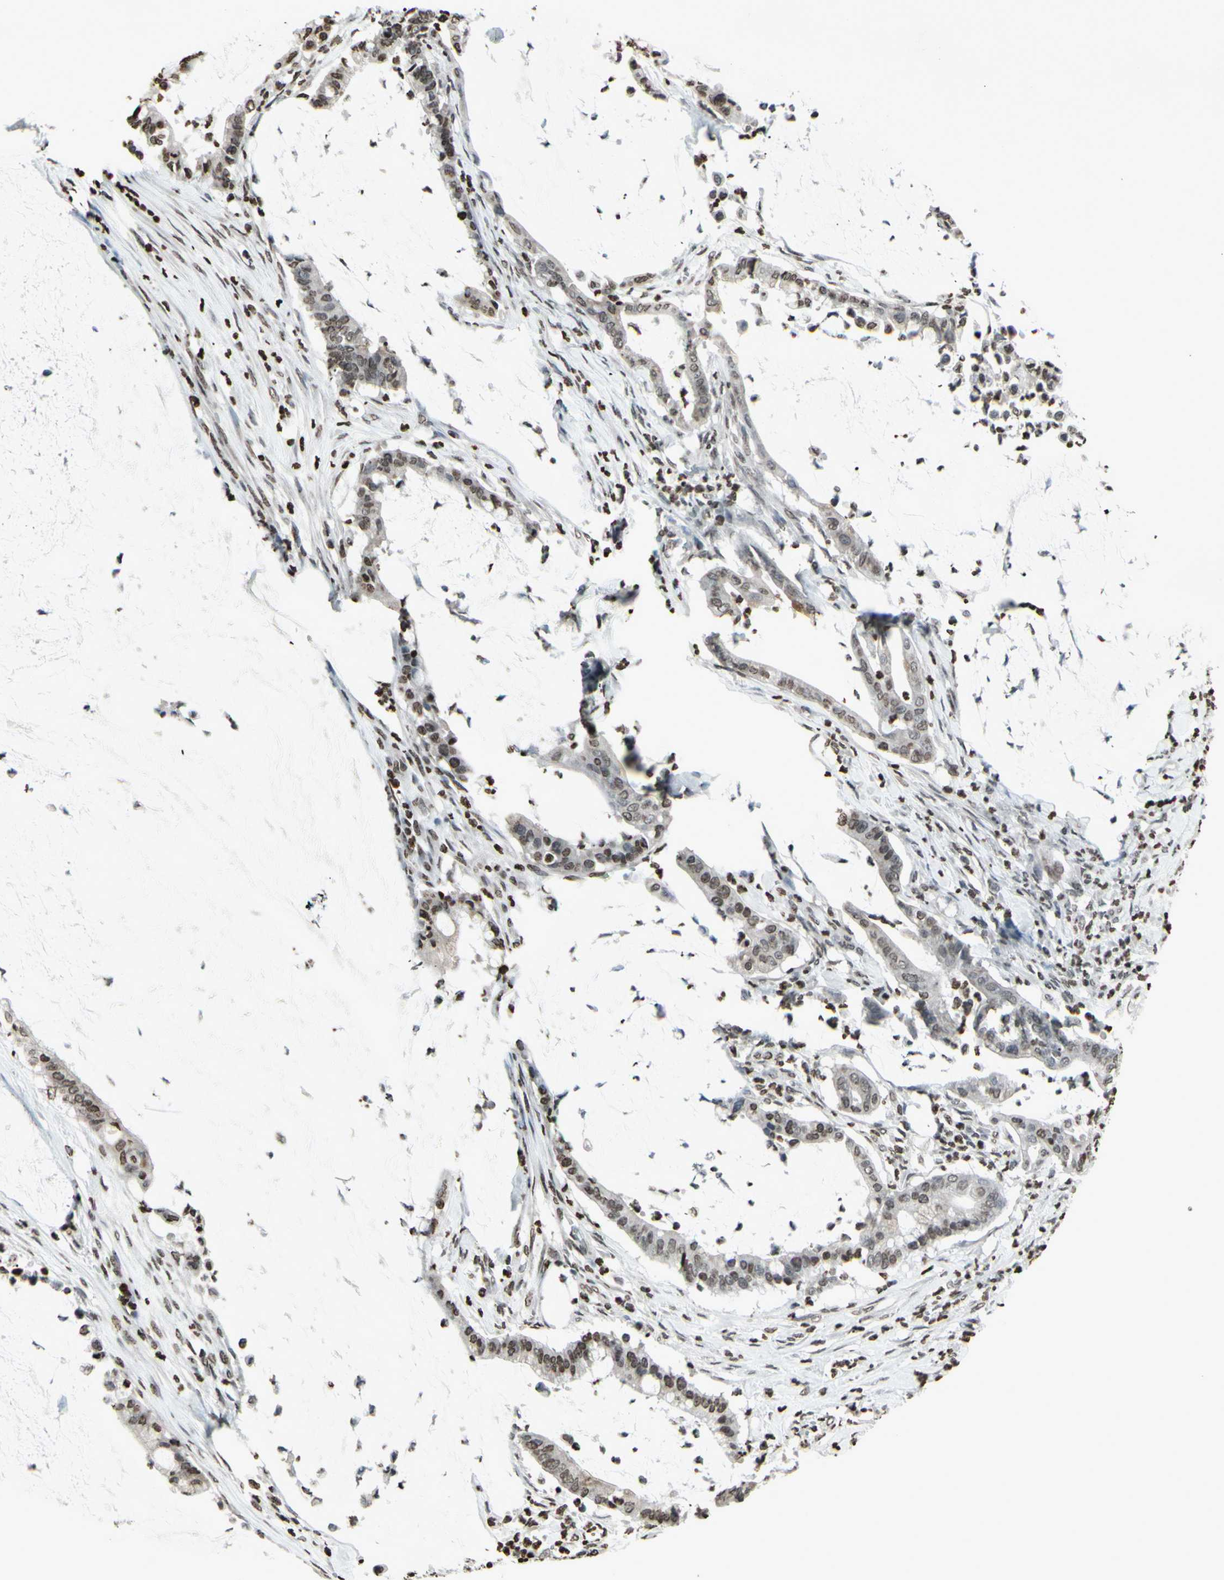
{"staining": {"intensity": "weak", "quantity": "25%-75%", "location": "cytoplasmic/membranous,nuclear"}, "tissue": "pancreatic cancer", "cell_type": "Tumor cells", "image_type": "cancer", "snomed": [{"axis": "morphology", "description": "Adenocarcinoma, NOS"}, {"axis": "topography", "description": "Pancreas"}], "caption": "IHC photomicrograph of neoplastic tissue: human pancreatic cancer stained using IHC exhibits low levels of weak protein expression localized specifically in the cytoplasmic/membranous and nuclear of tumor cells, appearing as a cytoplasmic/membranous and nuclear brown color.", "gene": "CD79B", "patient": {"sex": "male", "age": 41}}